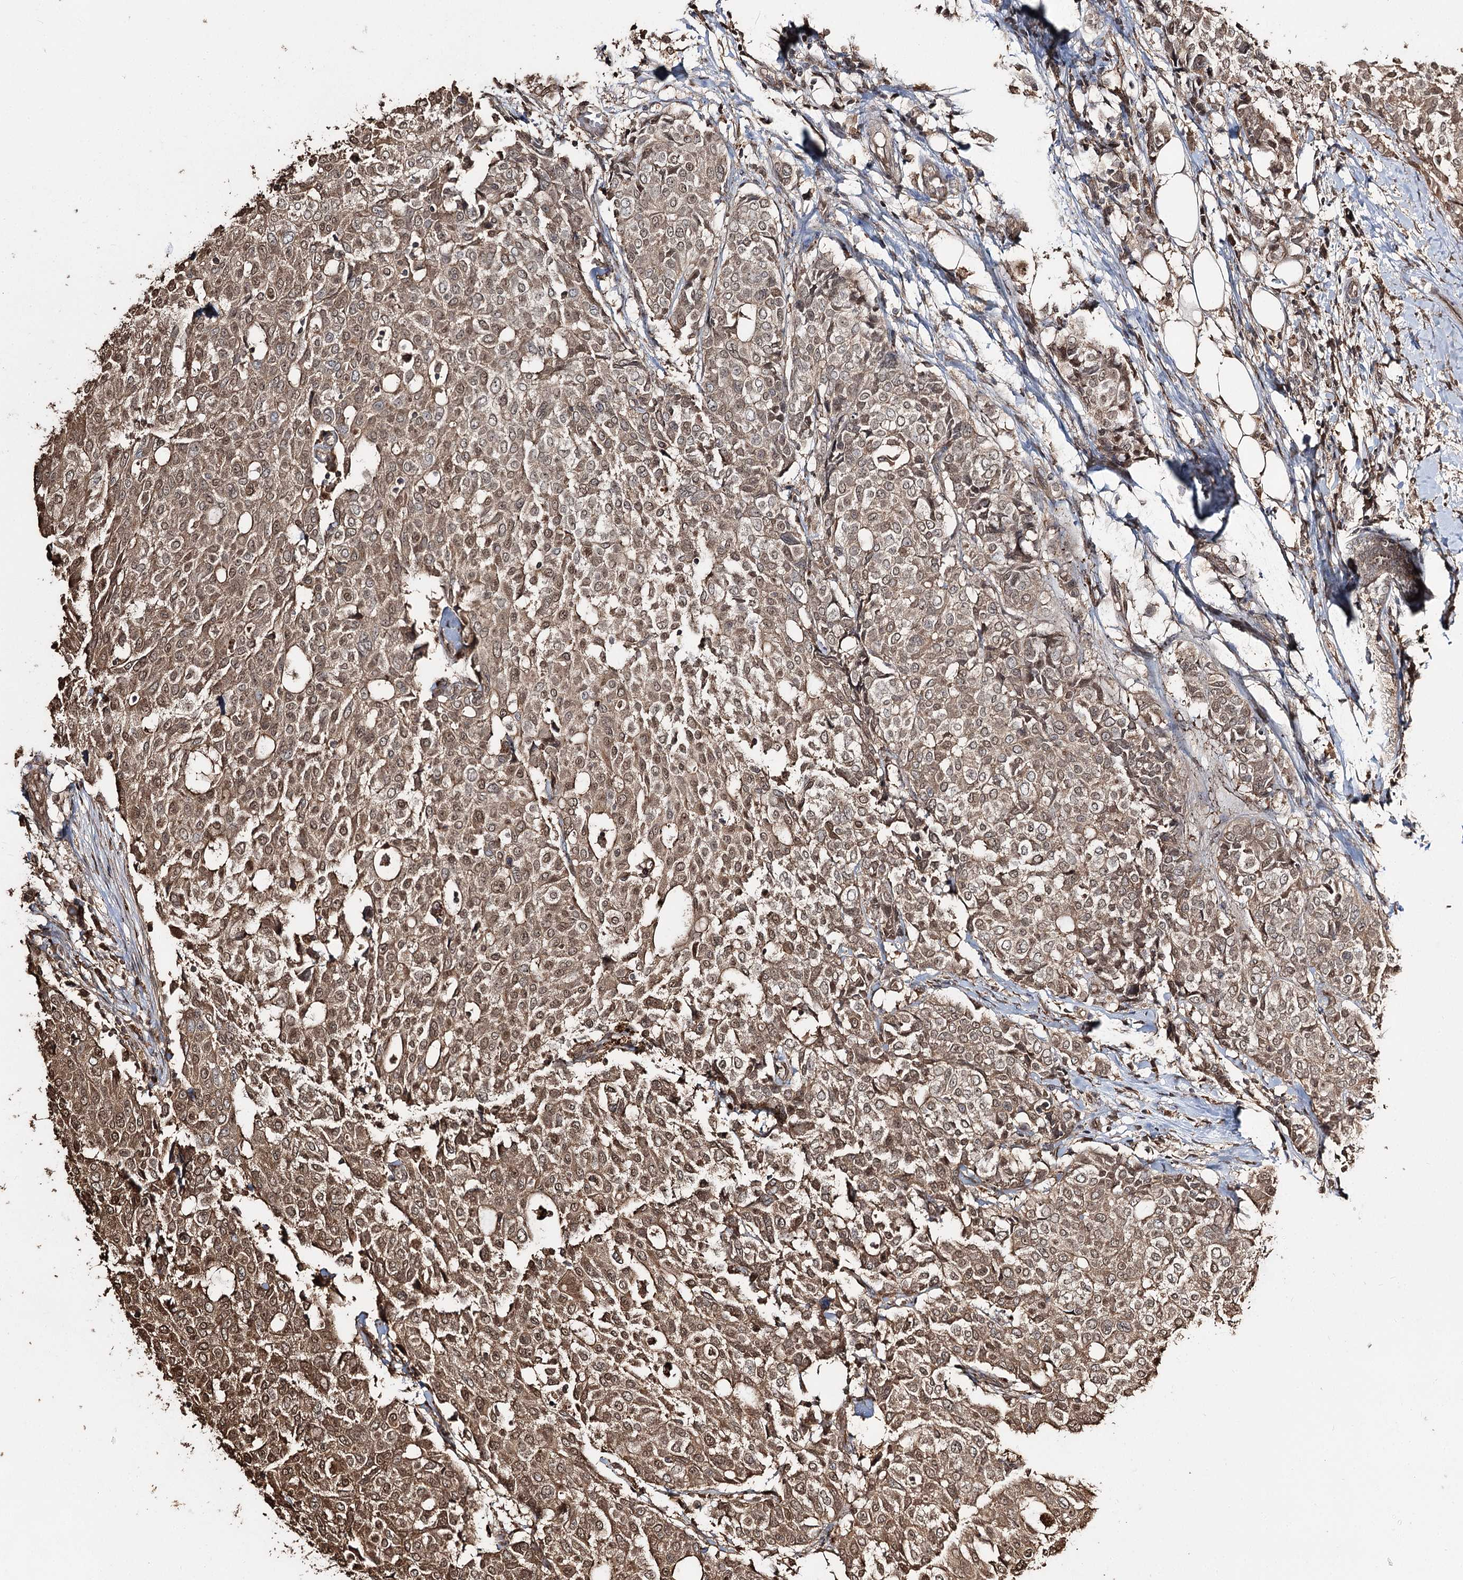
{"staining": {"intensity": "moderate", "quantity": ">75%", "location": "cytoplasmic/membranous,nuclear"}, "tissue": "breast cancer", "cell_type": "Tumor cells", "image_type": "cancer", "snomed": [{"axis": "morphology", "description": "Lobular carcinoma"}, {"axis": "topography", "description": "Breast"}], "caption": "An image of breast cancer stained for a protein shows moderate cytoplasmic/membranous and nuclear brown staining in tumor cells. The protein of interest is shown in brown color, while the nuclei are stained blue.", "gene": "PLCH1", "patient": {"sex": "female", "age": 51}}